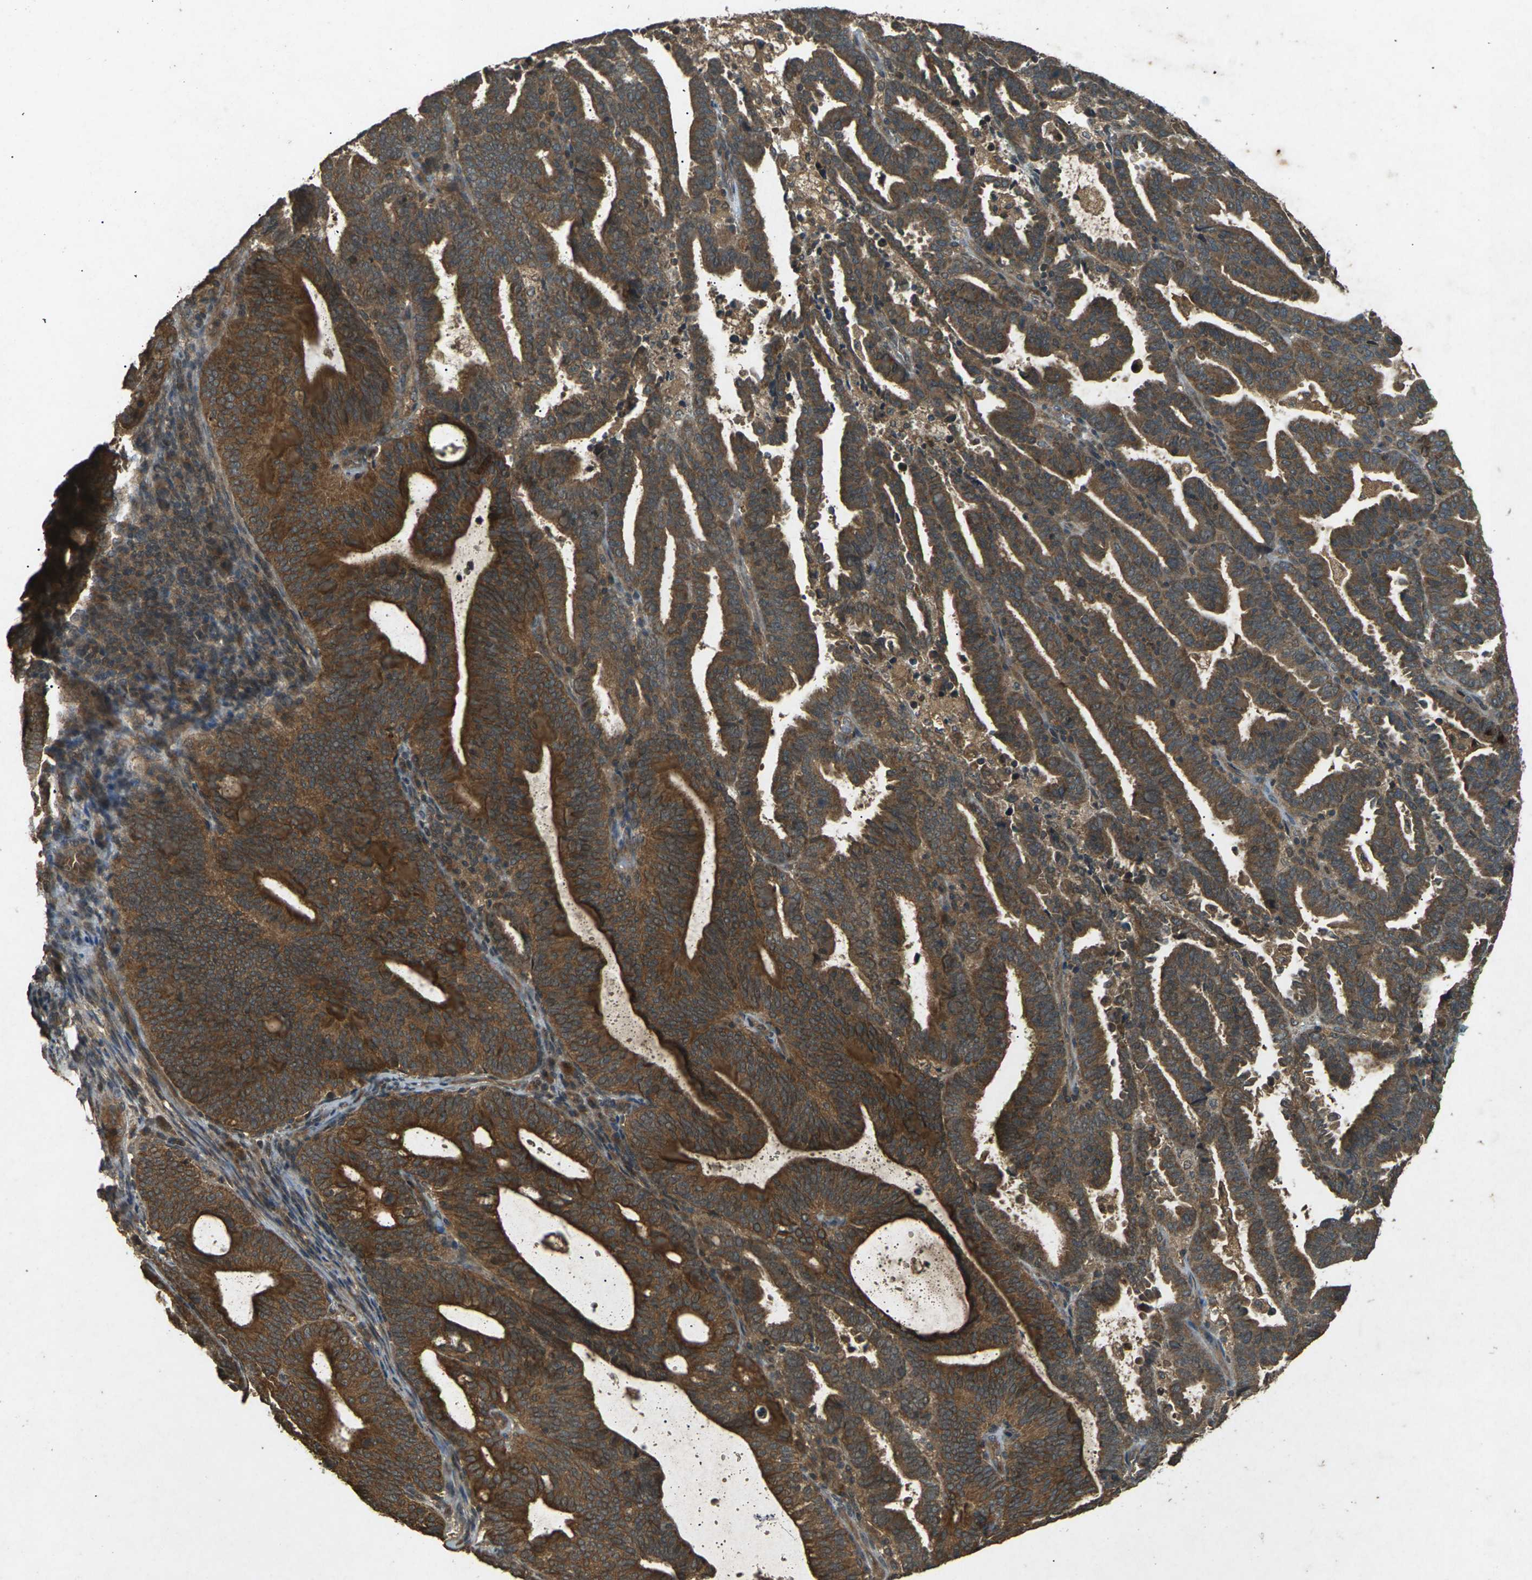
{"staining": {"intensity": "strong", "quantity": ">75%", "location": "cytoplasmic/membranous"}, "tissue": "endometrial cancer", "cell_type": "Tumor cells", "image_type": "cancer", "snomed": [{"axis": "morphology", "description": "Adenocarcinoma, NOS"}, {"axis": "topography", "description": "Uterus"}], "caption": "This histopathology image demonstrates immunohistochemistry staining of endometrial cancer, with high strong cytoplasmic/membranous positivity in about >75% of tumor cells.", "gene": "TAP1", "patient": {"sex": "female", "age": 83}}